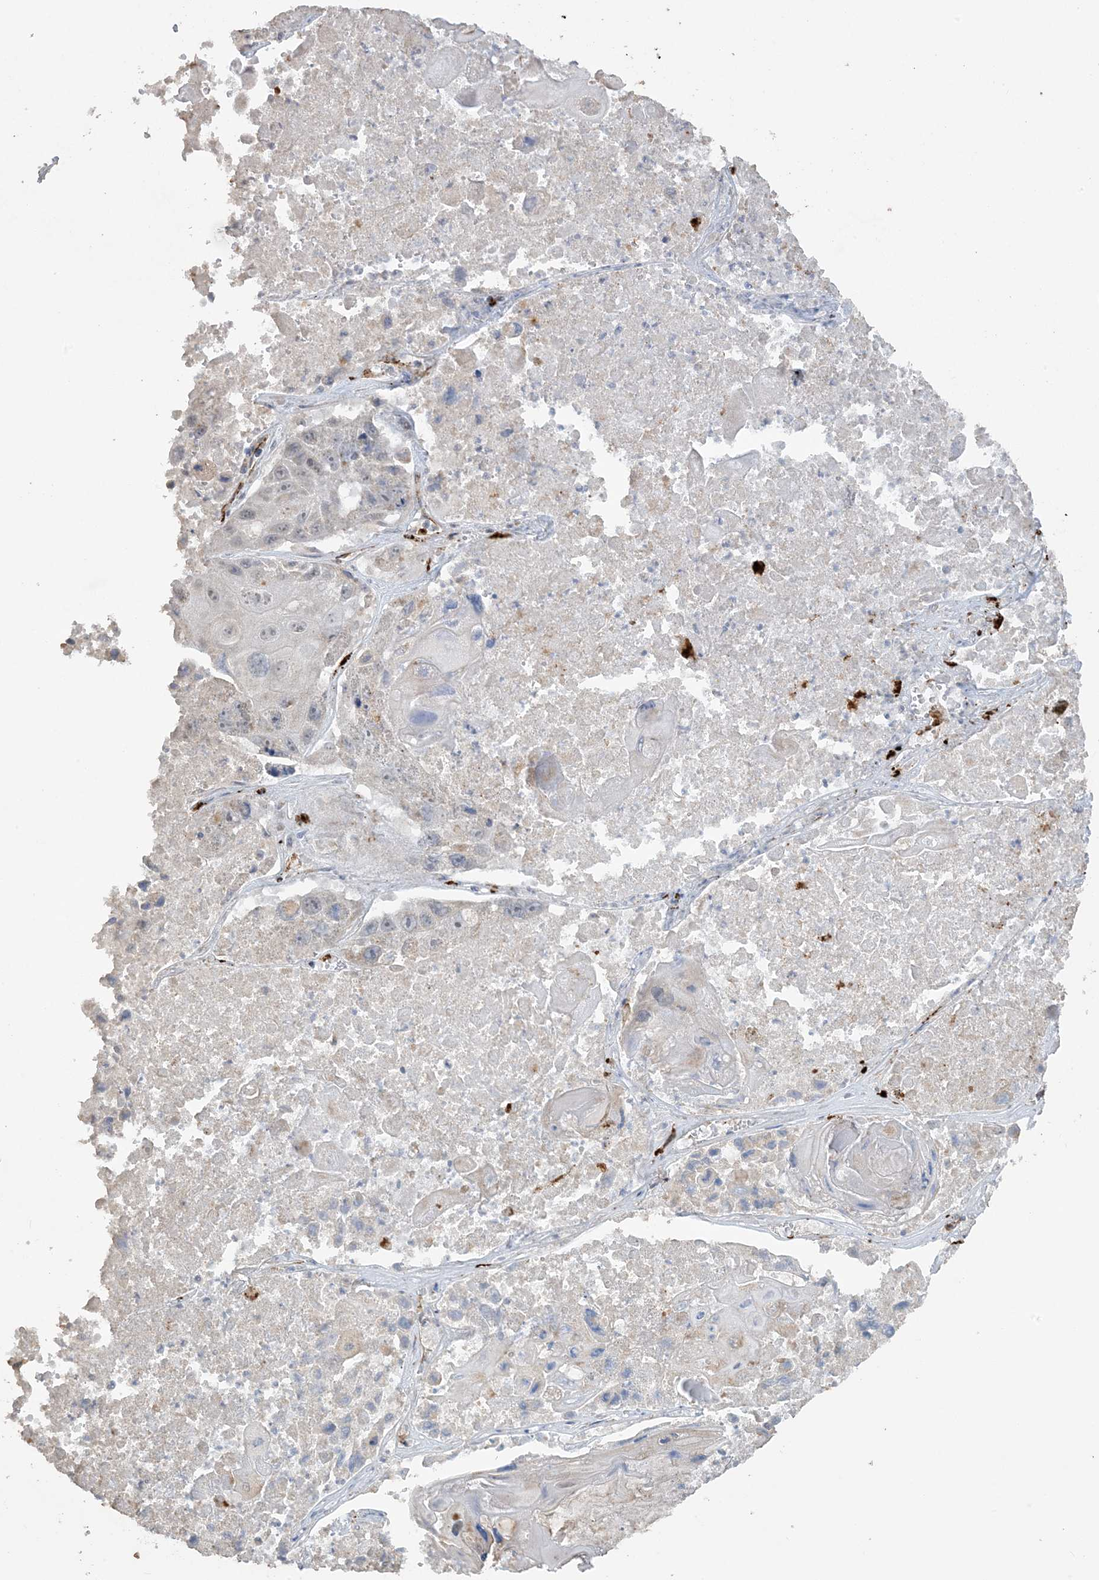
{"staining": {"intensity": "negative", "quantity": "none", "location": "none"}, "tissue": "lung cancer", "cell_type": "Tumor cells", "image_type": "cancer", "snomed": [{"axis": "morphology", "description": "Squamous cell carcinoma, NOS"}, {"axis": "topography", "description": "Lung"}], "caption": "Lung squamous cell carcinoma stained for a protein using immunohistochemistry demonstrates no staining tumor cells.", "gene": "AGA", "patient": {"sex": "male", "age": 61}}